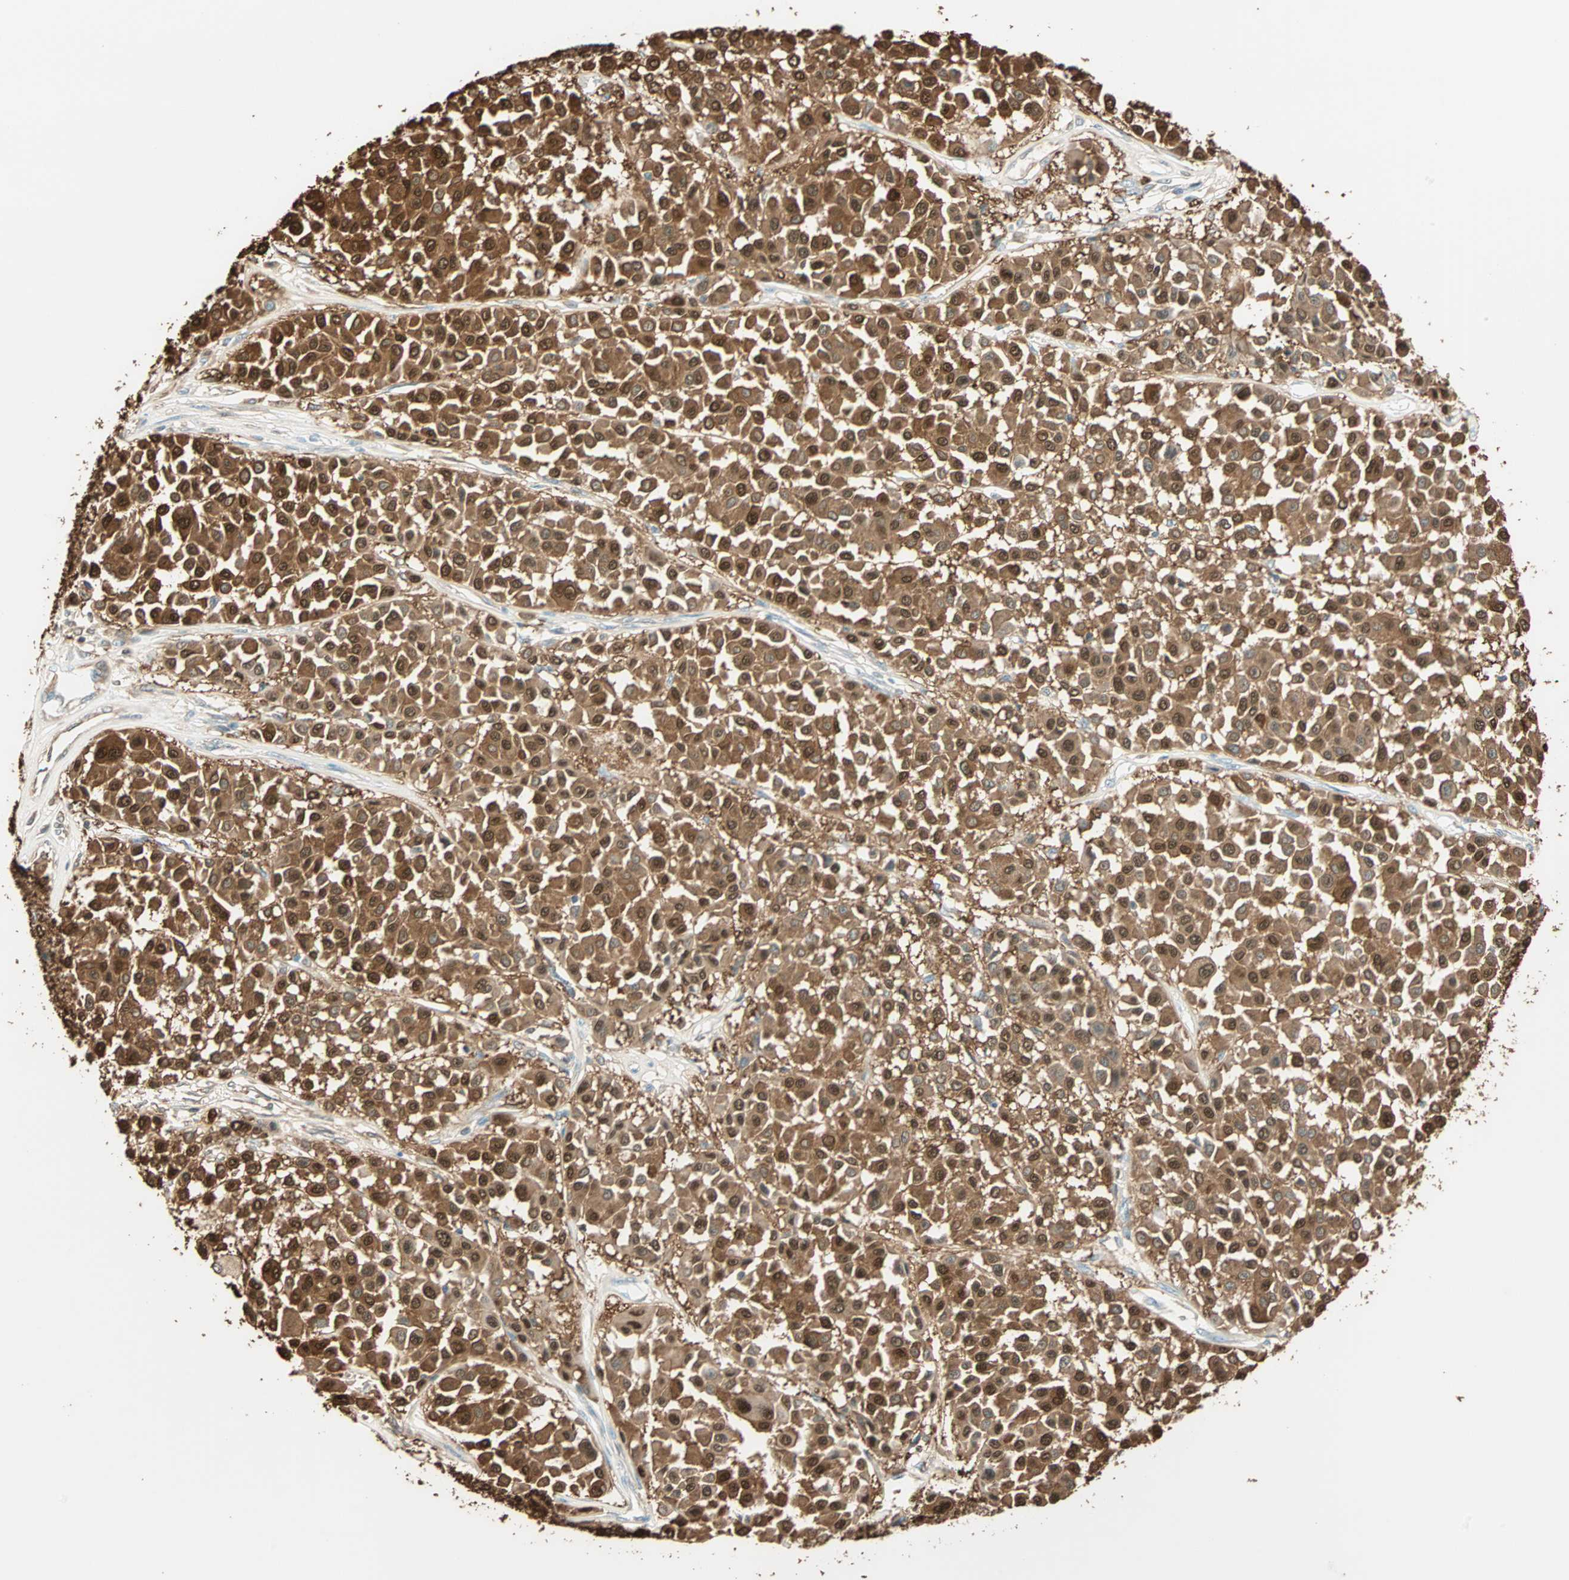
{"staining": {"intensity": "strong", "quantity": ">75%", "location": "cytoplasmic/membranous,nuclear"}, "tissue": "melanoma", "cell_type": "Tumor cells", "image_type": "cancer", "snomed": [{"axis": "morphology", "description": "Malignant melanoma, Metastatic site"}, {"axis": "topography", "description": "Soft tissue"}], "caption": "A micrograph of human melanoma stained for a protein demonstrates strong cytoplasmic/membranous and nuclear brown staining in tumor cells.", "gene": "S100A1", "patient": {"sex": "male", "age": 41}}